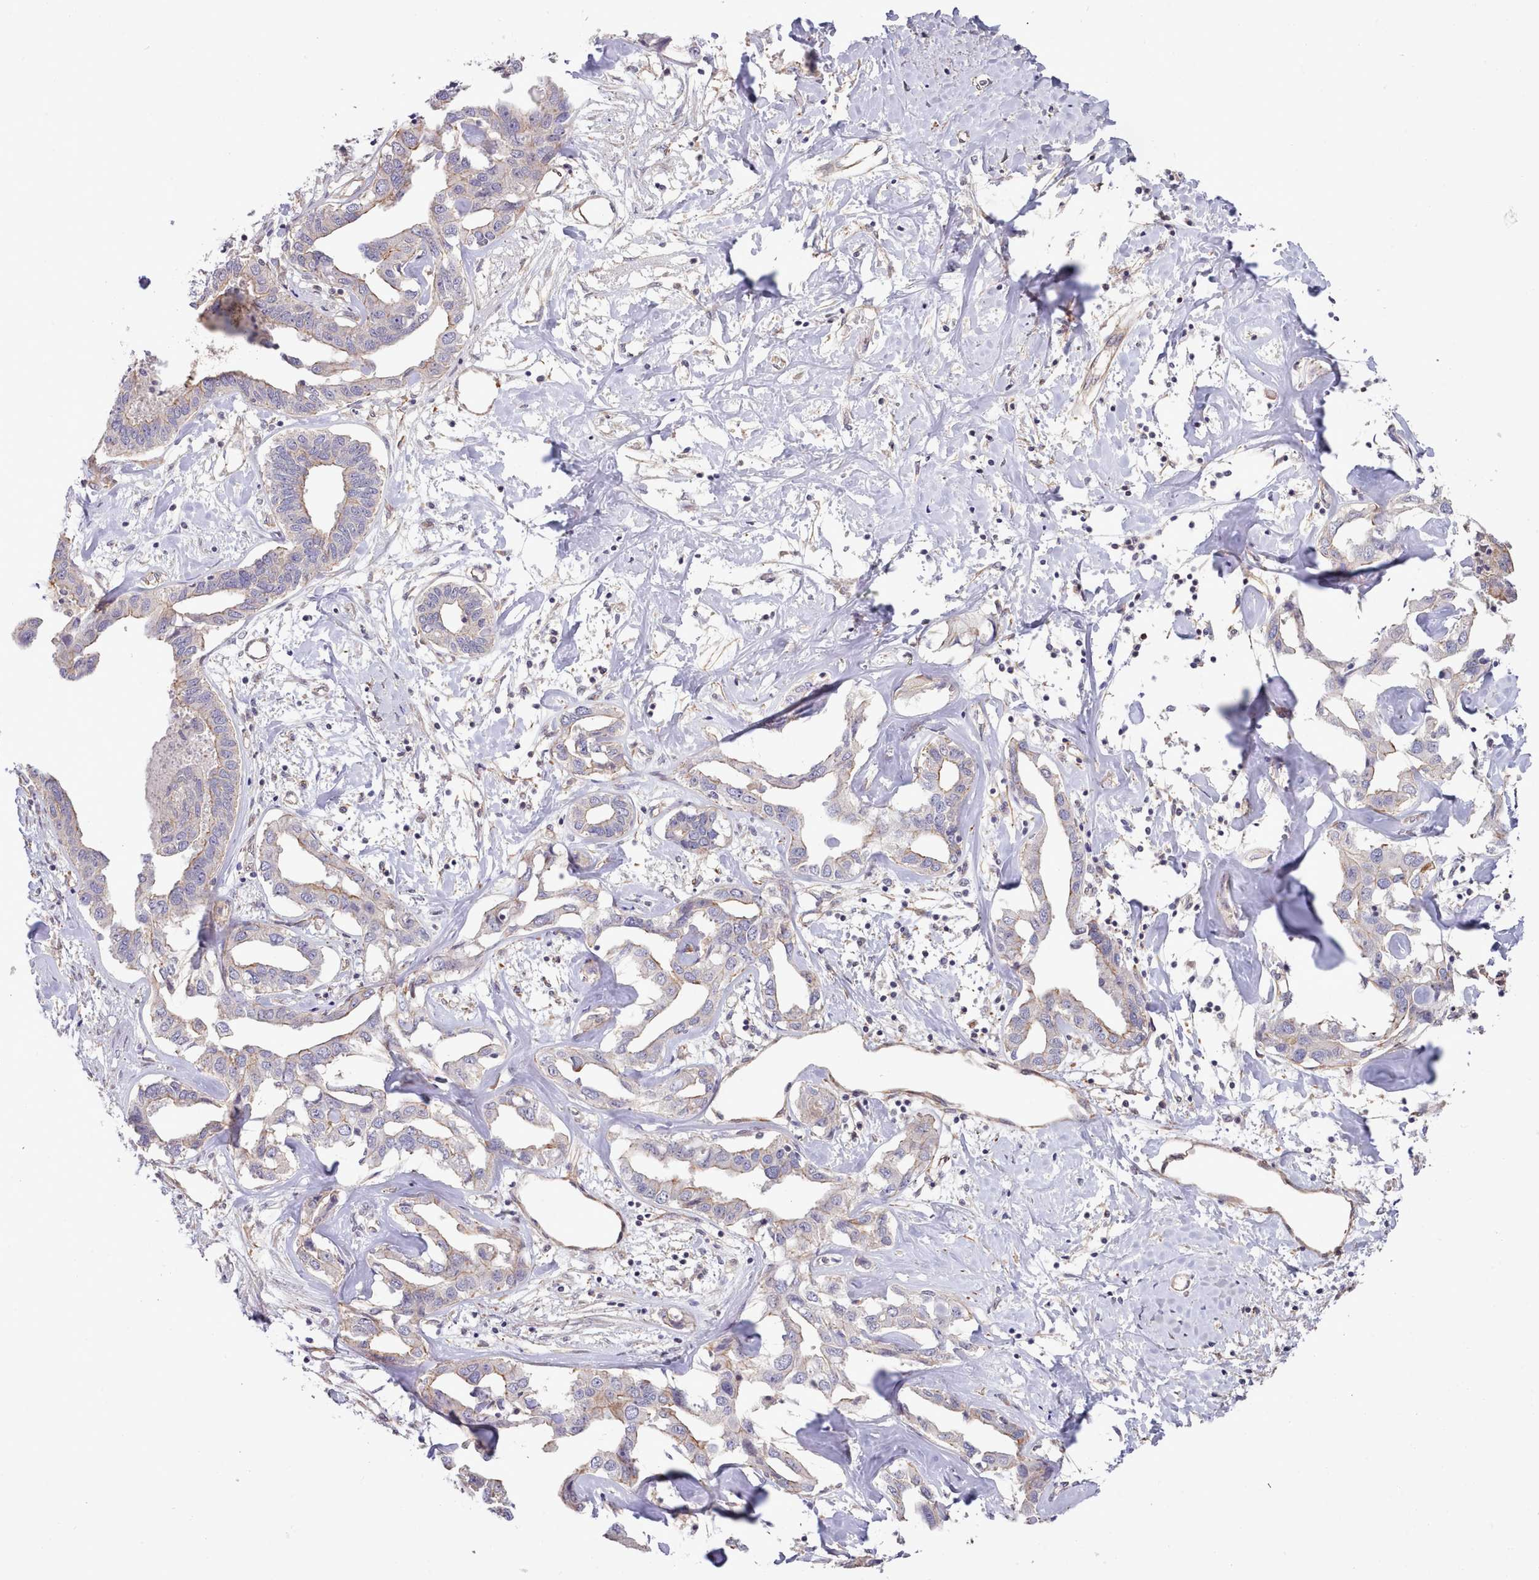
{"staining": {"intensity": "weak", "quantity": "<25%", "location": "cytoplasmic/membranous"}, "tissue": "liver cancer", "cell_type": "Tumor cells", "image_type": "cancer", "snomed": [{"axis": "morphology", "description": "Cholangiocarcinoma"}, {"axis": "topography", "description": "Liver"}], "caption": "This micrograph is of liver cancer stained with immunohistochemistry (IHC) to label a protein in brown with the nuclei are counter-stained blue. There is no positivity in tumor cells.", "gene": "ZC3H13", "patient": {"sex": "male", "age": 59}}